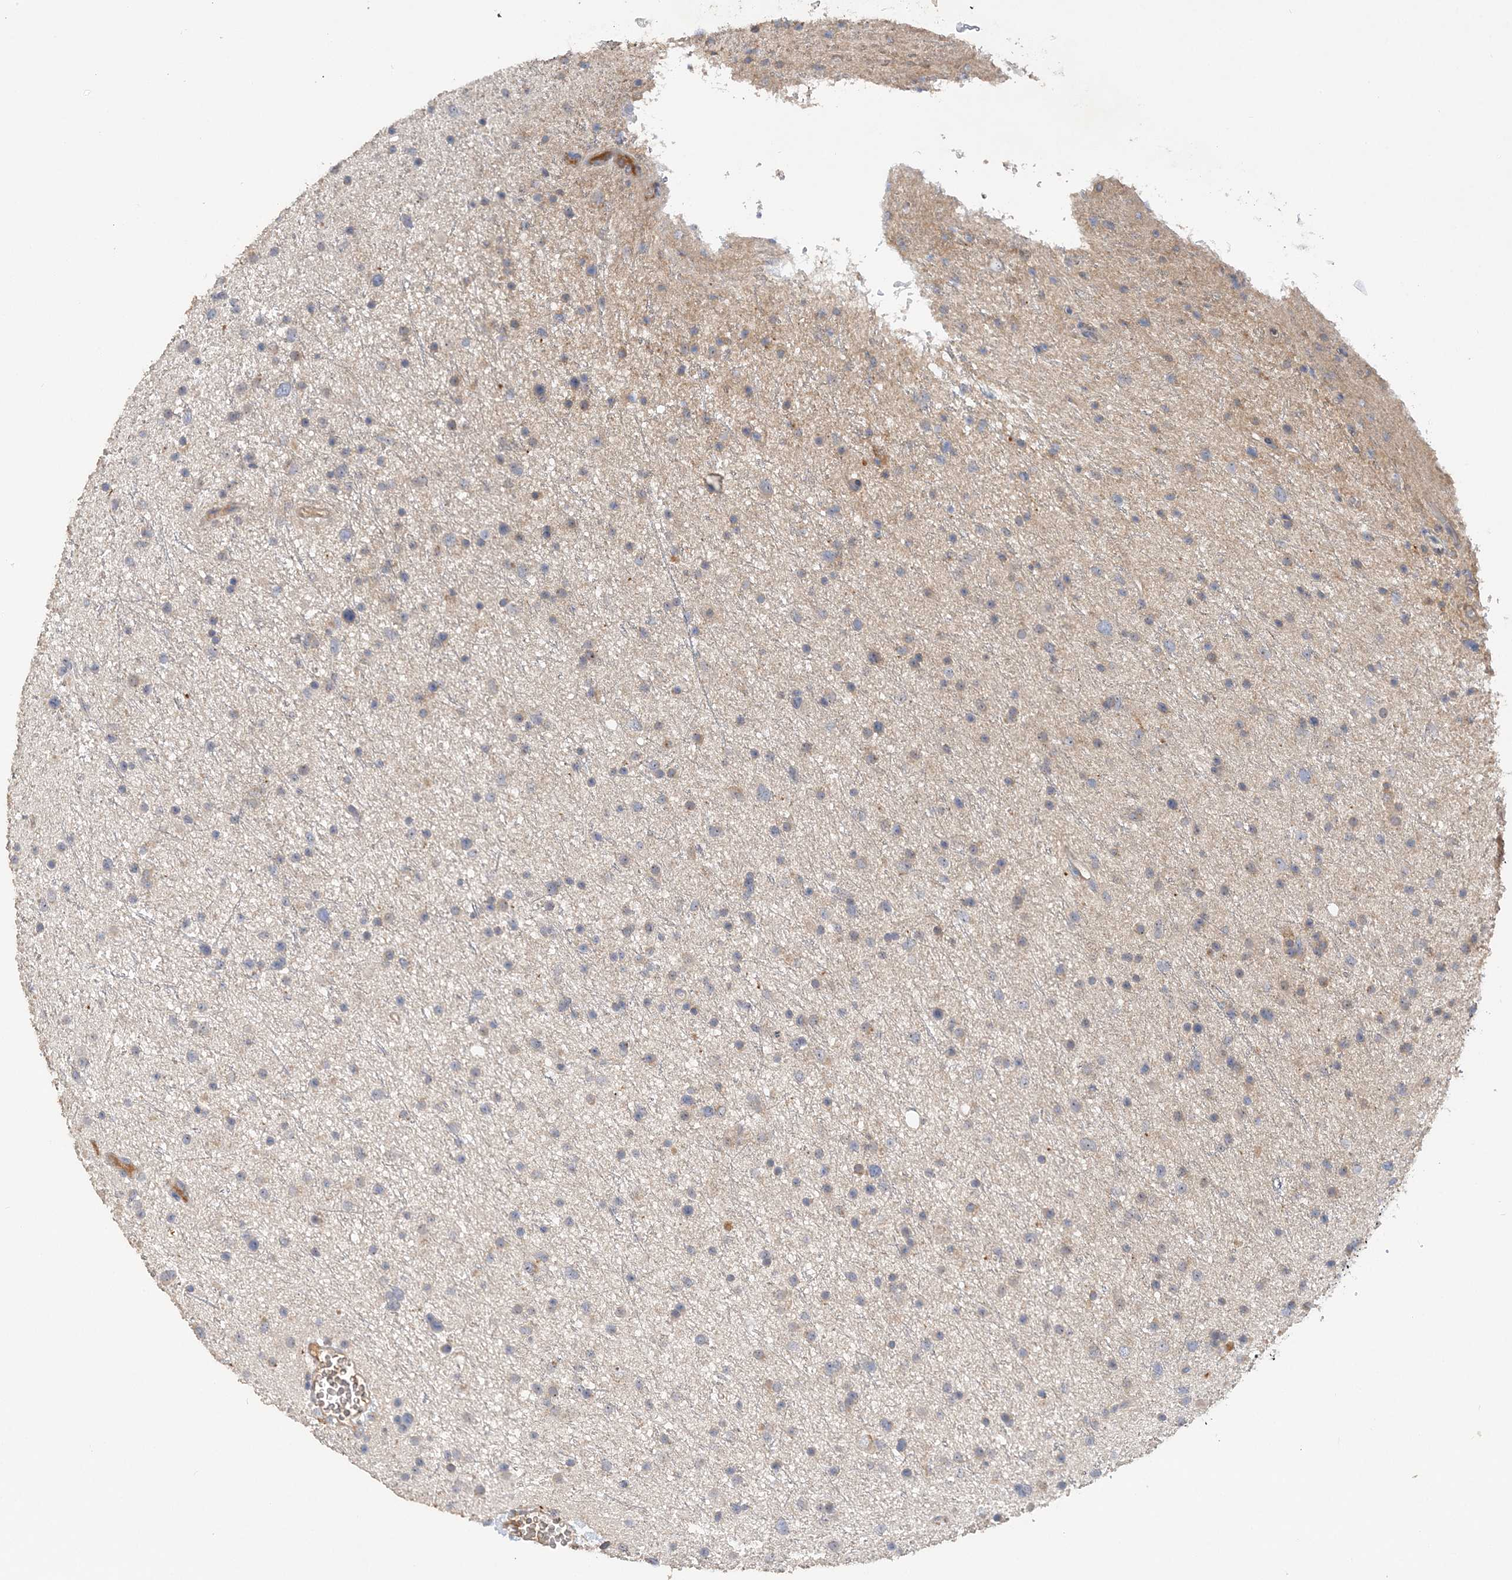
{"staining": {"intensity": "weak", "quantity": "<25%", "location": "cytoplasmic/membranous"}, "tissue": "glioma", "cell_type": "Tumor cells", "image_type": "cancer", "snomed": [{"axis": "morphology", "description": "Glioma, malignant, Low grade"}, {"axis": "topography", "description": "Cerebral cortex"}], "caption": "There is no significant expression in tumor cells of malignant glioma (low-grade).", "gene": "GRINA", "patient": {"sex": "female", "age": 39}}